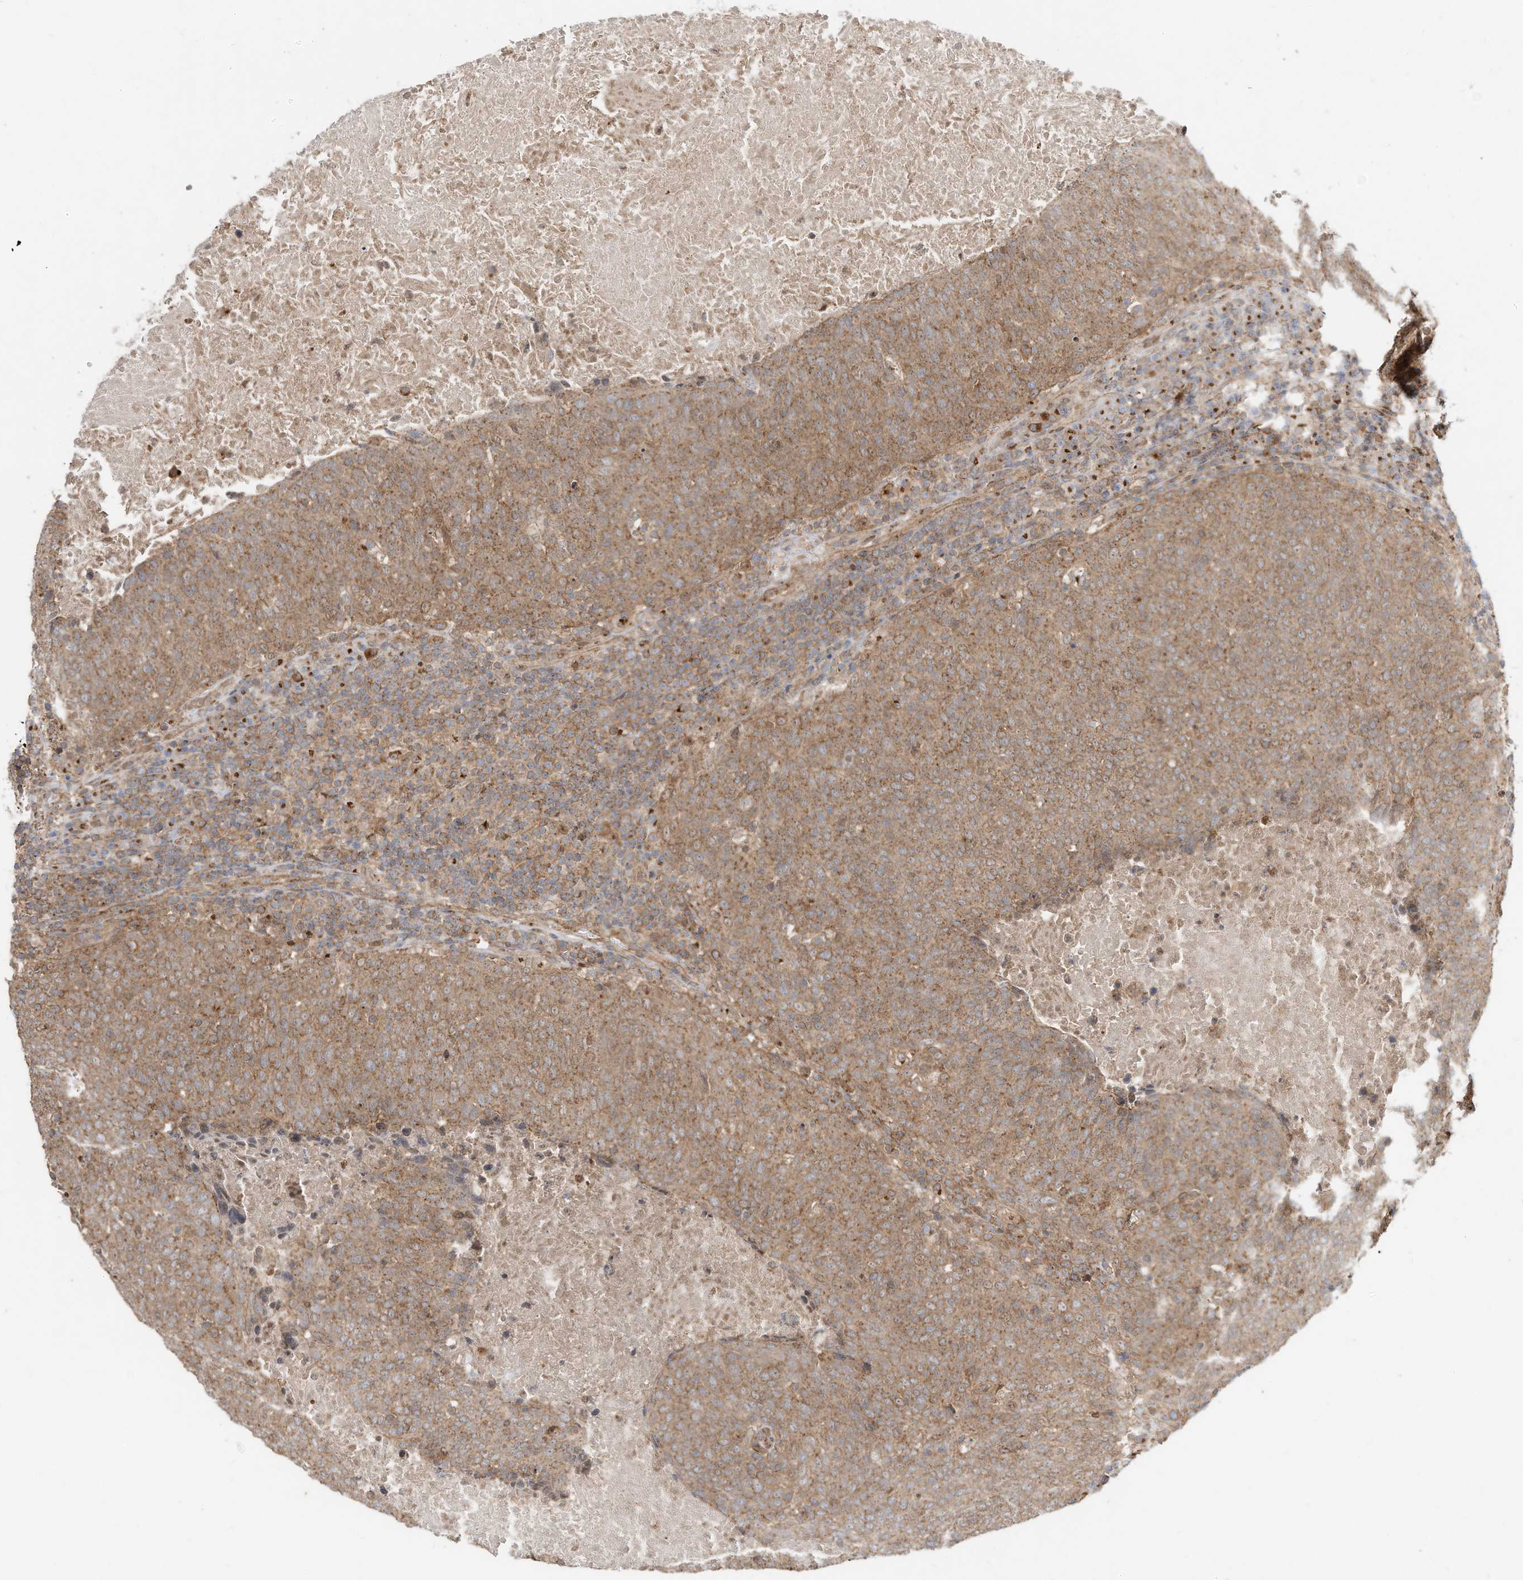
{"staining": {"intensity": "moderate", "quantity": ">75%", "location": "cytoplasmic/membranous"}, "tissue": "head and neck cancer", "cell_type": "Tumor cells", "image_type": "cancer", "snomed": [{"axis": "morphology", "description": "Squamous cell carcinoma, NOS"}, {"axis": "morphology", "description": "Squamous cell carcinoma, metastatic, NOS"}, {"axis": "topography", "description": "Lymph node"}, {"axis": "topography", "description": "Head-Neck"}], "caption": "The image displays staining of squamous cell carcinoma (head and neck), revealing moderate cytoplasmic/membranous protein positivity (brown color) within tumor cells.", "gene": "CUX1", "patient": {"sex": "male", "age": 62}}